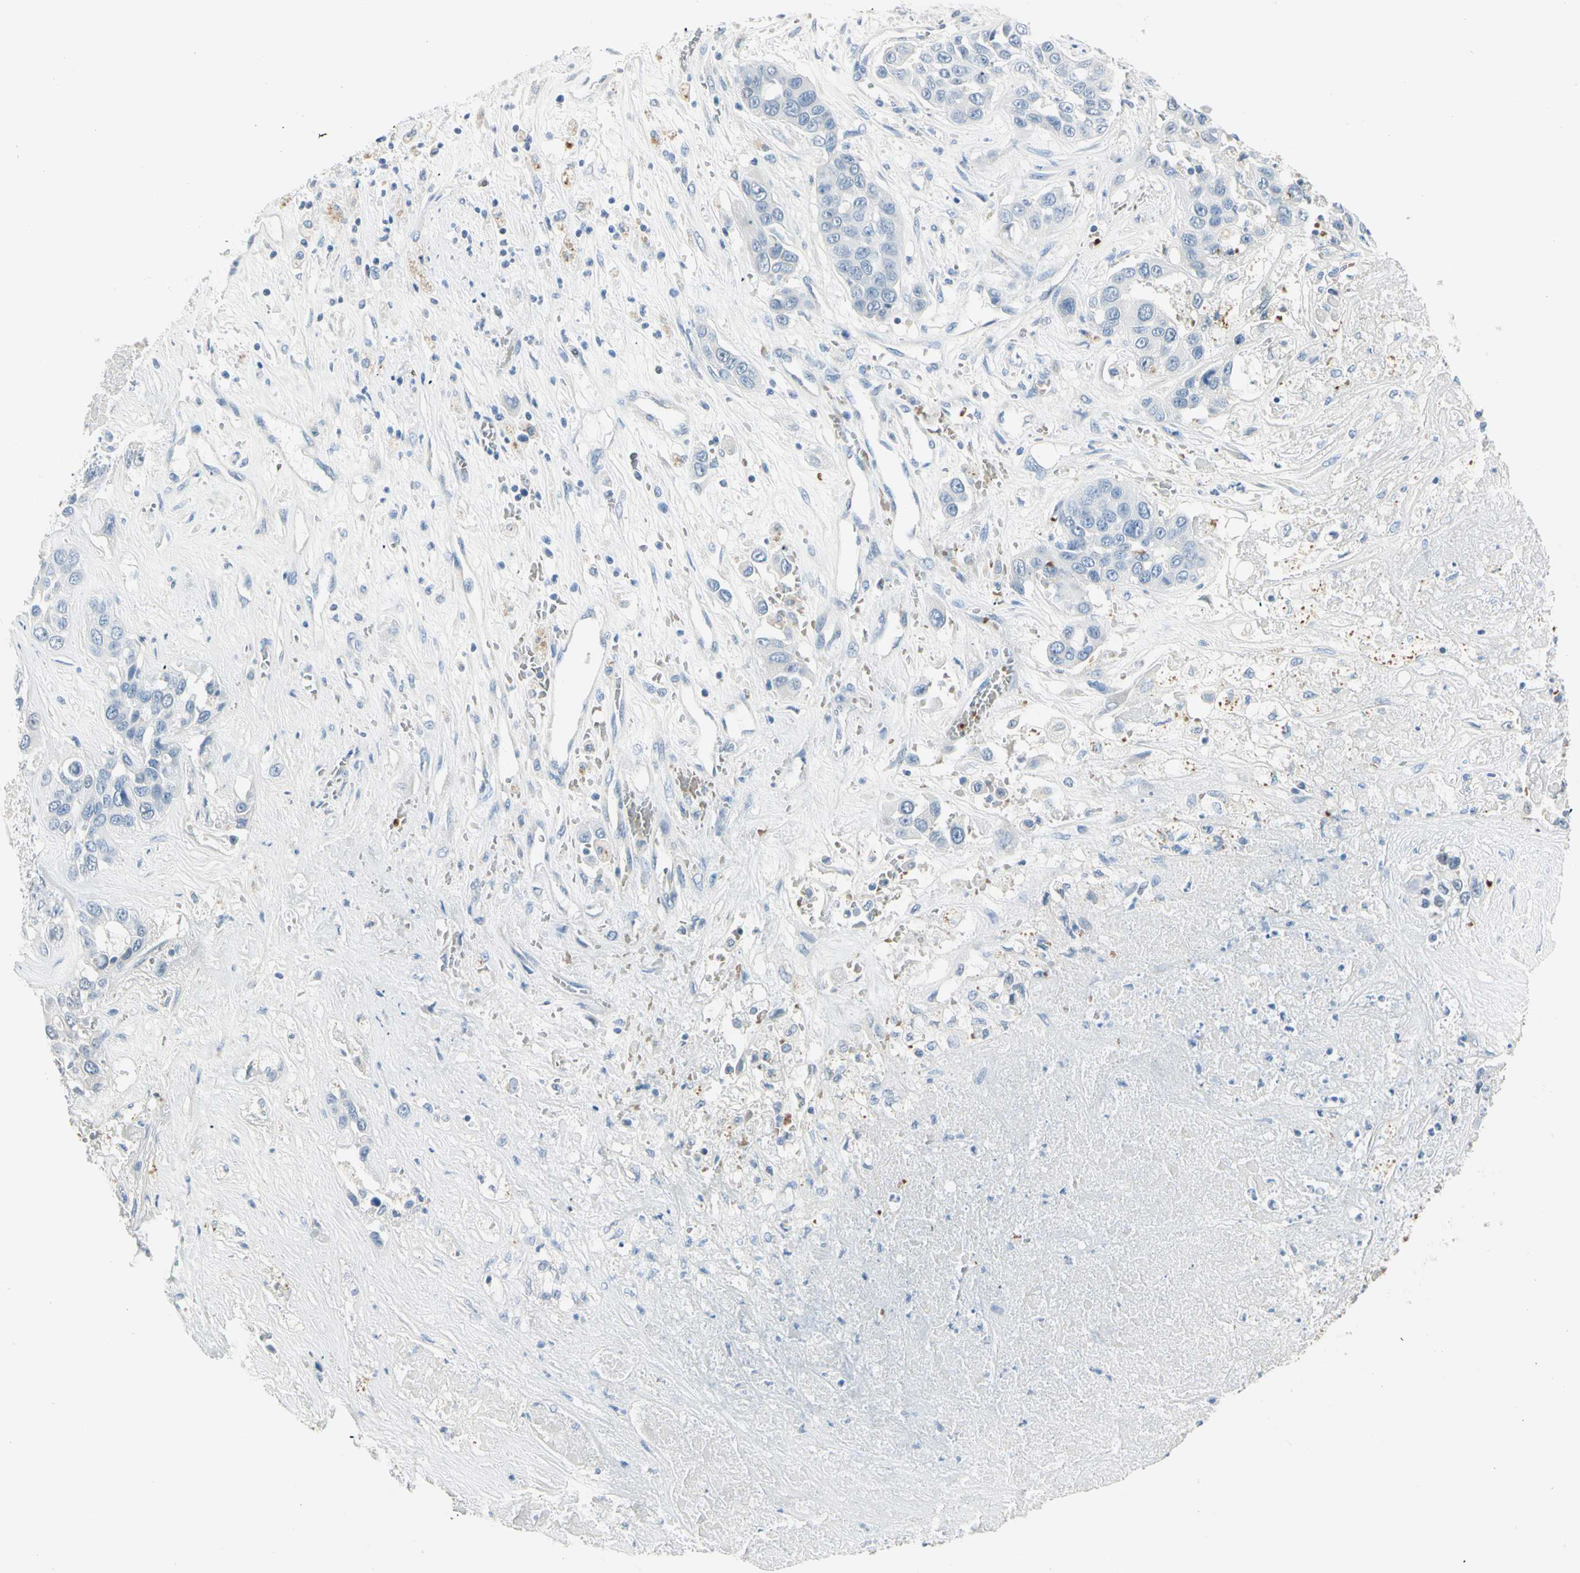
{"staining": {"intensity": "negative", "quantity": "none", "location": "none"}, "tissue": "liver cancer", "cell_type": "Tumor cells", "image_type": "cancer", "snomed": [{"axis": "morphology", "description": "Cholangiocarcinoma"}, {"axis": "topography", "description": "Liver"}], "caption": "High power microscopy micrograph of an immunohistochemistry (IHC) micrograph of cholangiocarcinoma (liver), revealing no significant positivity in tumor cells.", "gene": "CA1", "patient": {"sex": "female", "age": 52}}